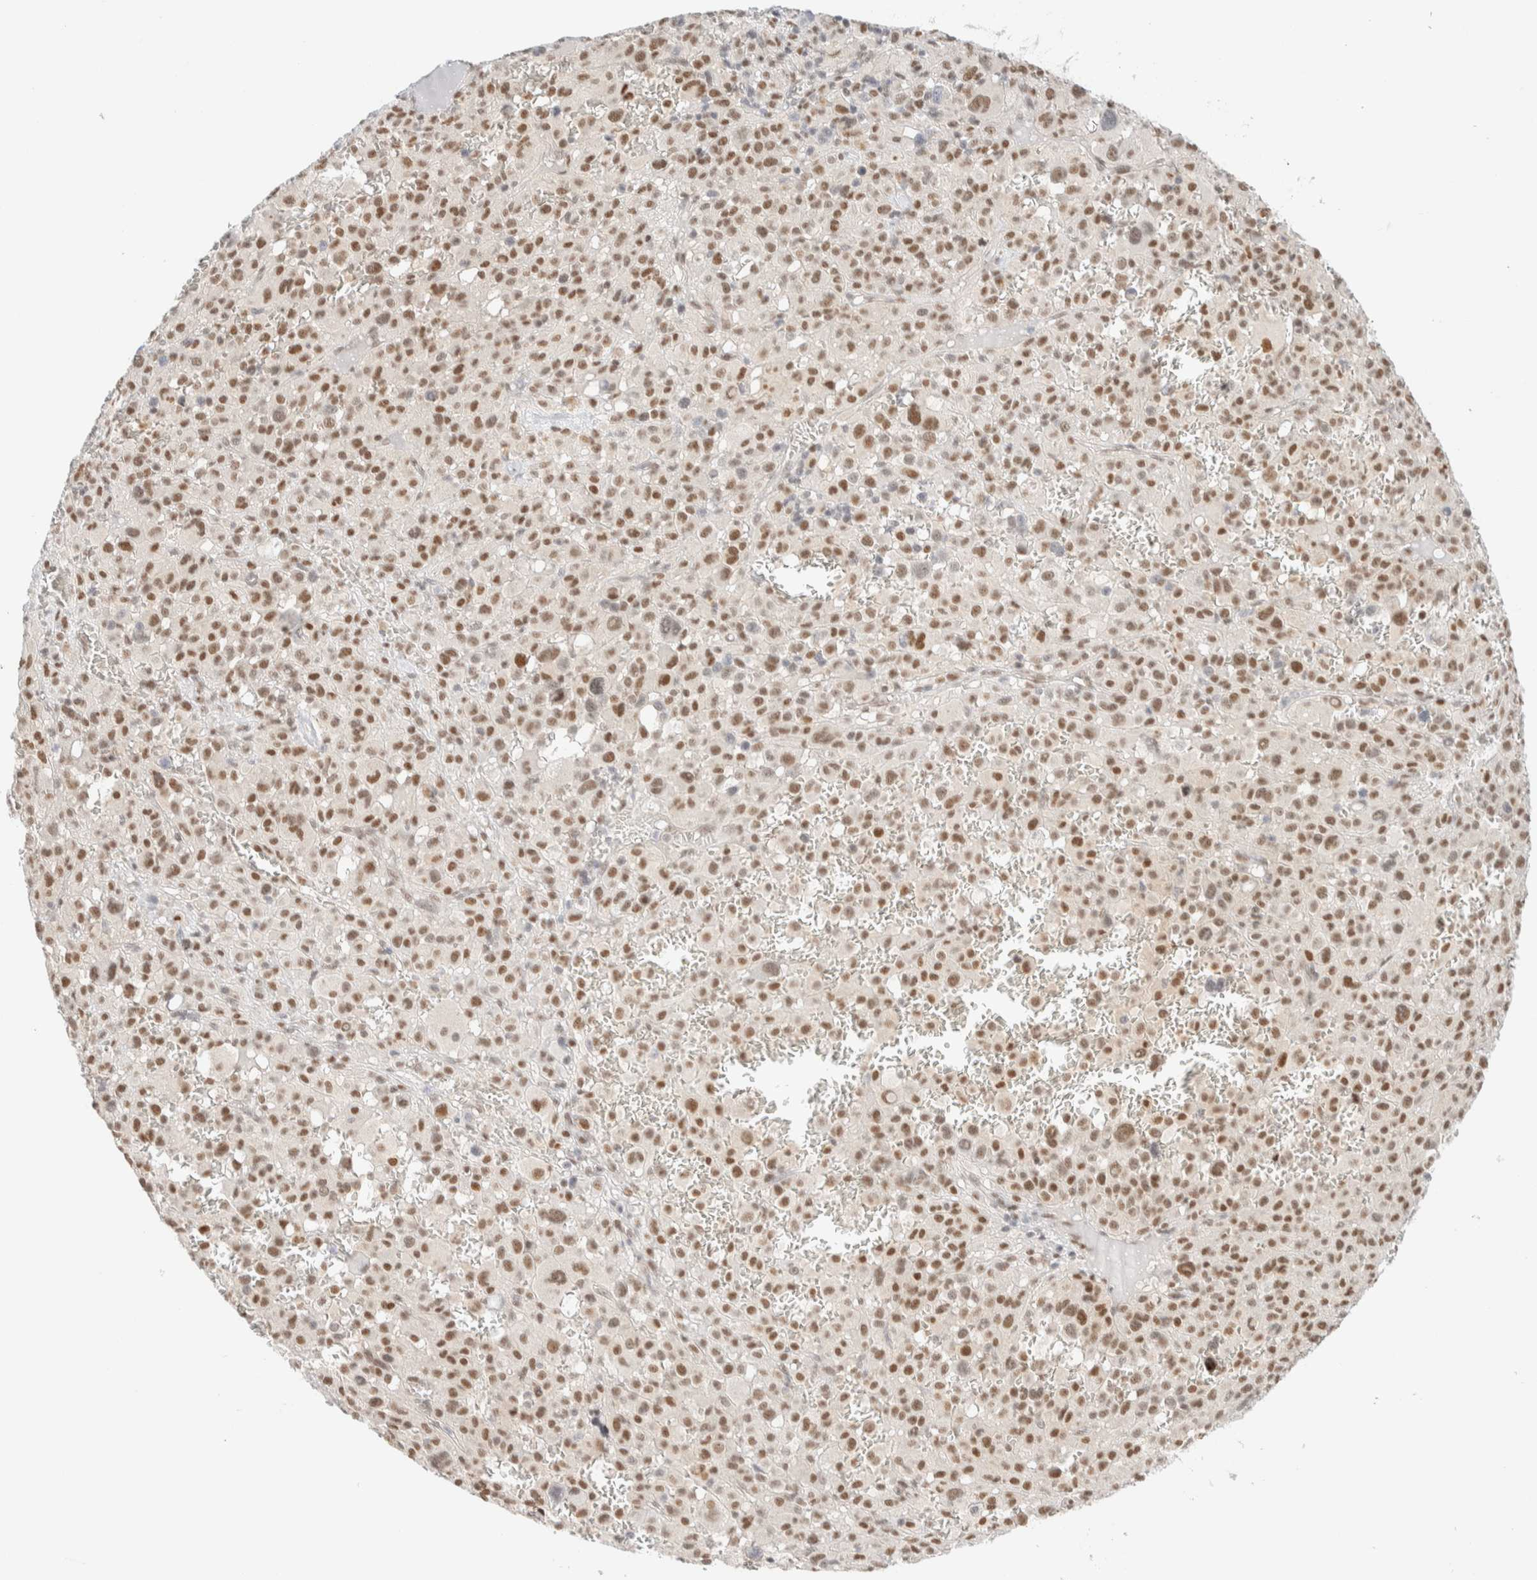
{"staining": {"intensity": "moderate", "quantity": ">75%", "location": "nuclear"}, "tissue": "melanoma", "cell_type": "Tumor cells", "image_type": "cancer", "snomed": [{"axis": "morphology", "description": "Malignant melanoma, Metastatic site"}, {"axis": "topography", "description": "Skin"}], "caption": "This image demonstrates immunohistochemistry staining of melanoma, with medium moderate nuclear positivity in approximately >75% of tumor cells.", "gene": "PYGO2", "patient": {"sex": "female", "age": 74}}